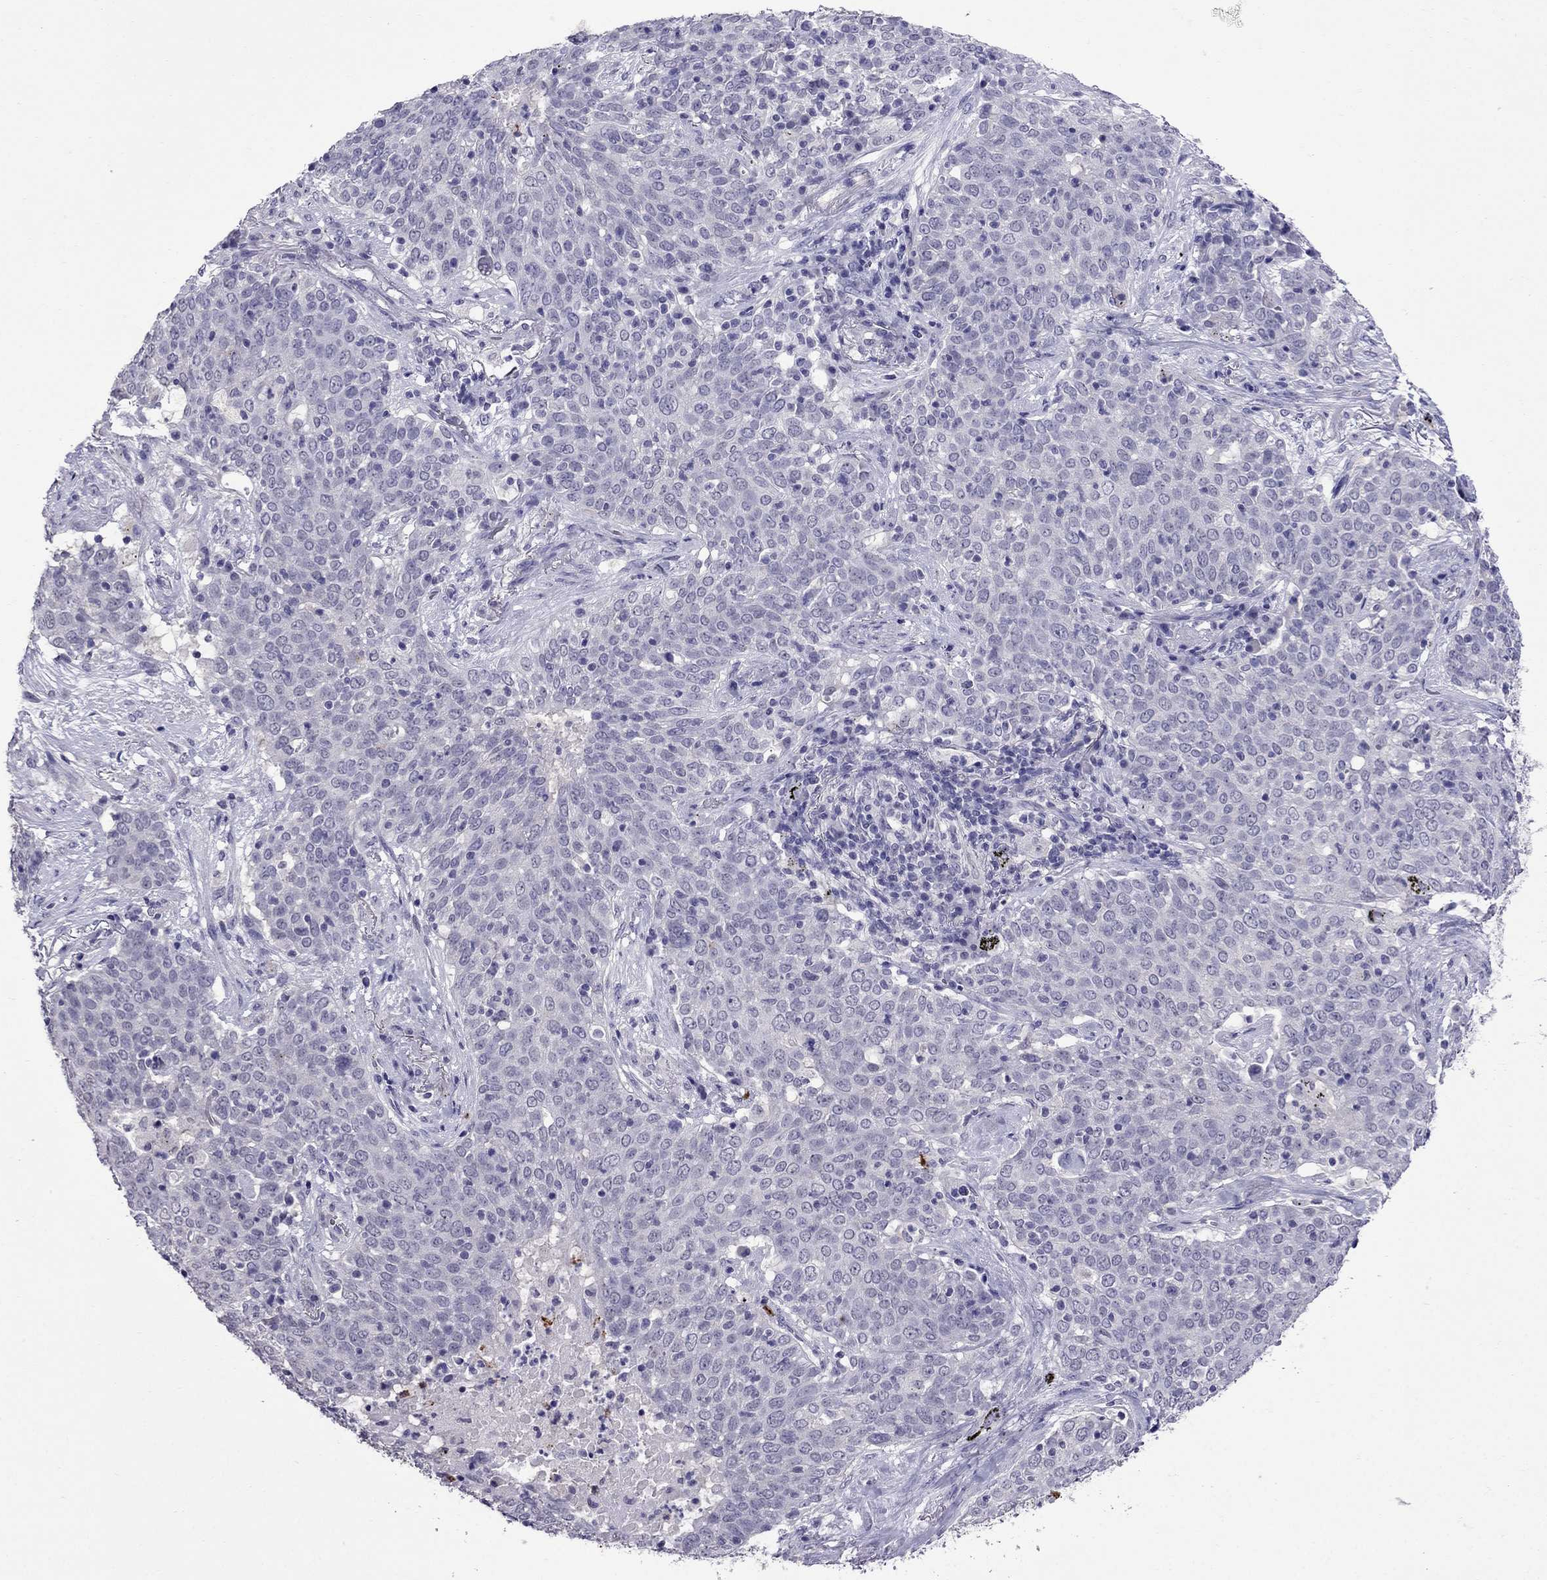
{"staining": {"intensity": "negative", "quantity": "none", "location": "none"}, "tissue": "lung cancer", "cell_type": "Tumor cells", "image_type": "cancer", "snomed": [{"axis": "morphology", "description": "Squamous cell carcinoma, NOS"}, {"axis": "topography", "description": "Lung"}], "caption": "Tumor cells show no significant positivity in lung cancer (squamous cell carcinoma).", "gene": "OLFM4", "patient": {"sex": "male", "age": 82}}